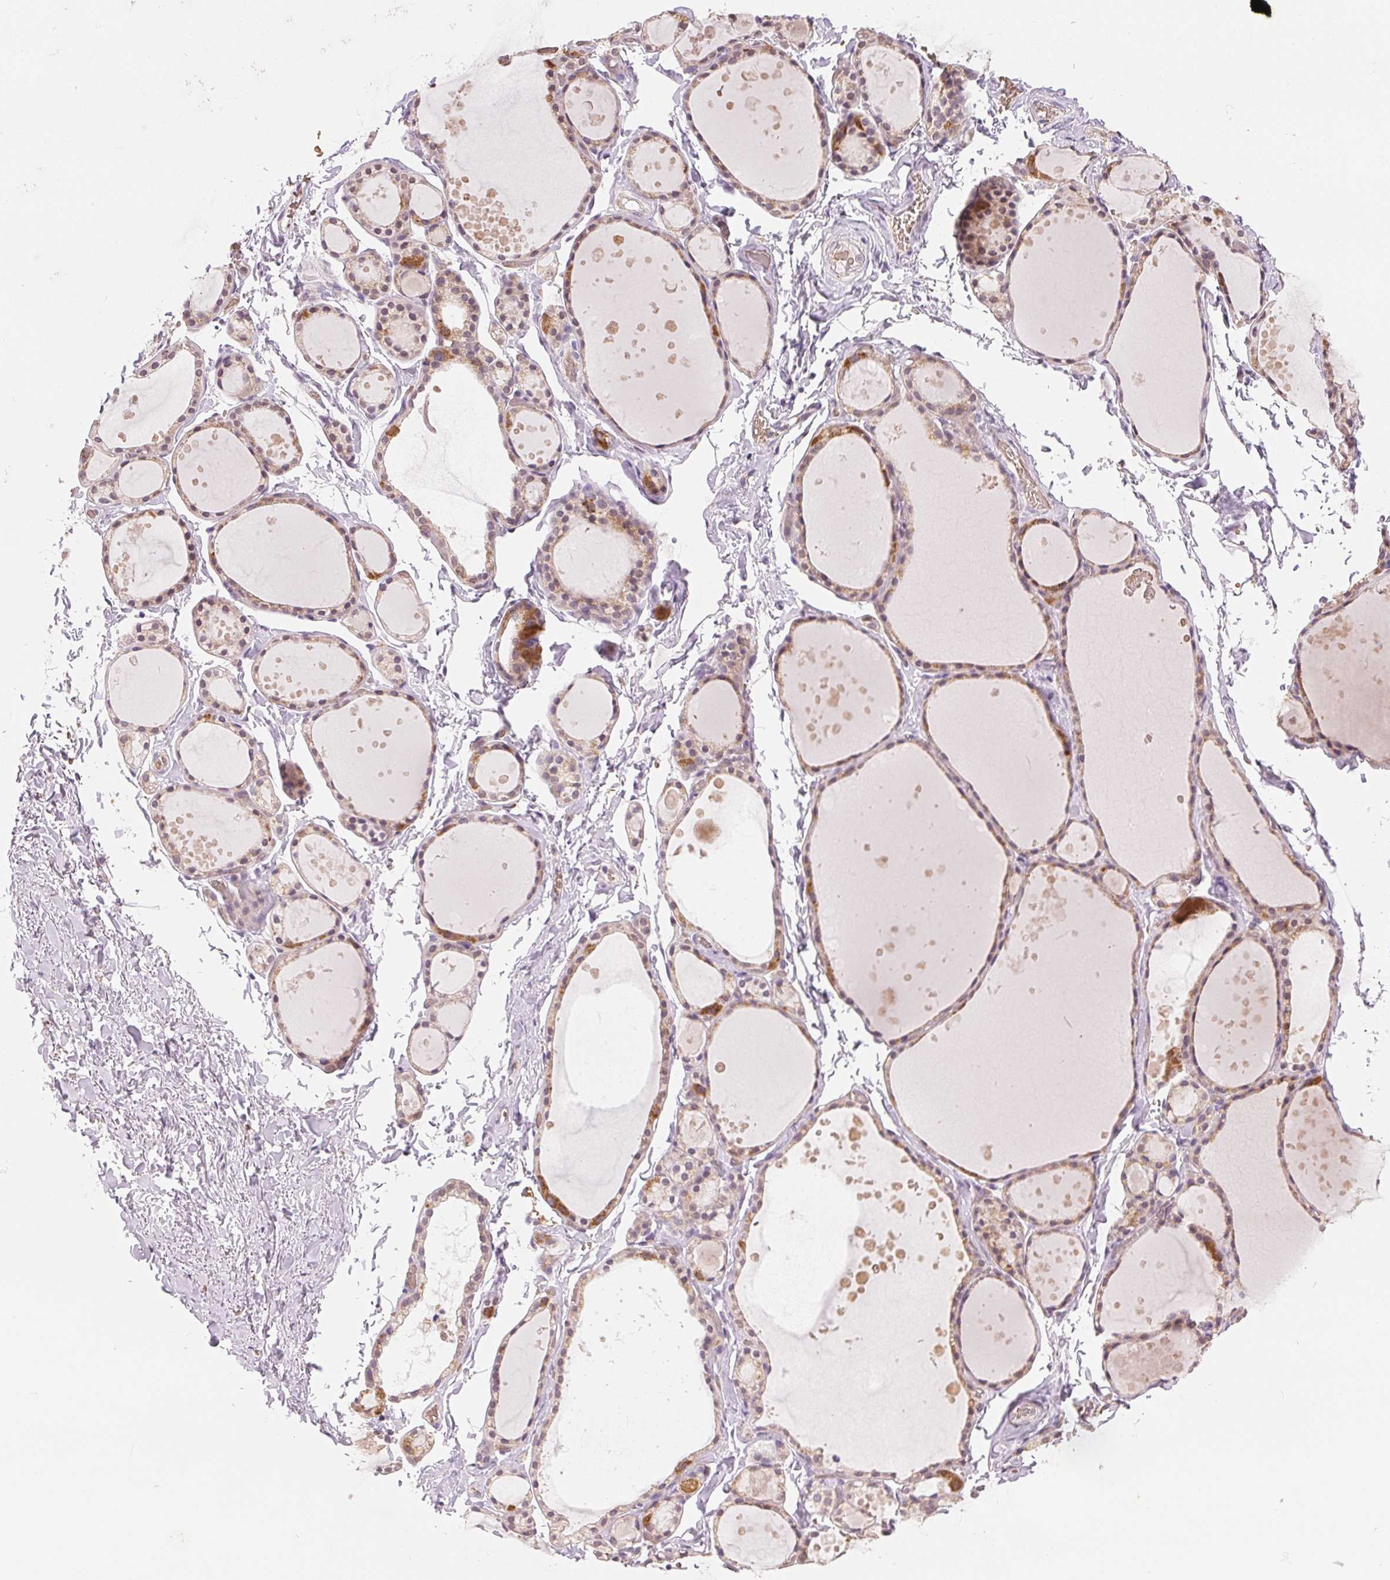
{"staining": {"intensity": "weak", "quantity": "25%-75%", "location": "cytoplasmic/membranous"}, "tissue": "thyroid gland", "cell_type": "Glandular cells", "image_type": "normal", "snomed": [{"axis": "morphology", "description": "Normal tissue, NOS"}, {"axis": "topography", "description": "Thyroid gland"}], "caption": "Immunohistochemistry (IHC) histopathology image of unremarkable human thyroid gland stained for a protein (brown), which displays low levels of weak cytoplasmic/membranous positivity in about 25%-75% of glandular cells.", "gene": "METTL13", "patient": {"sex": "male", "age": 68}}